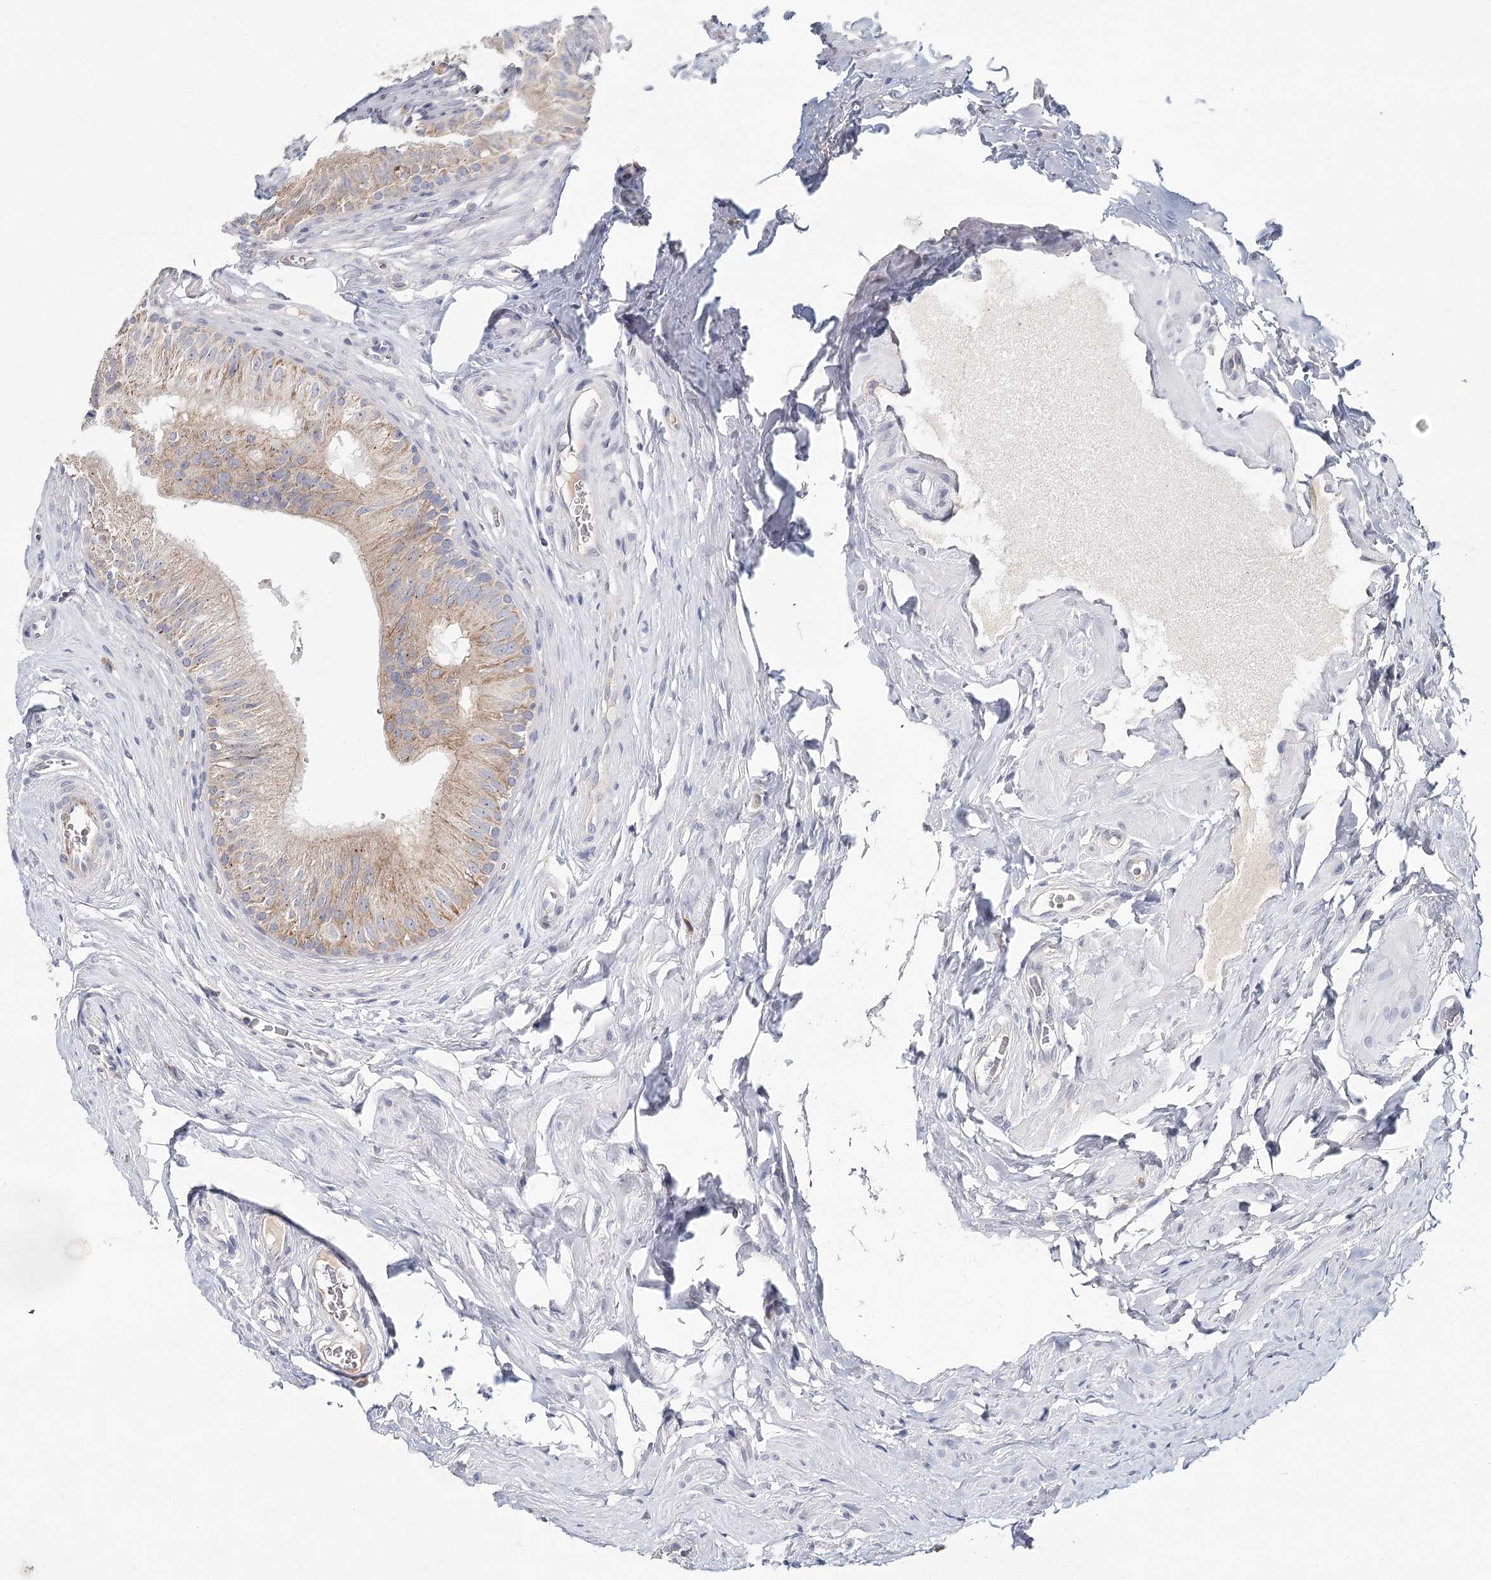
{"staining": {"intensity": "moderate", "quantity": "25%-75%", "location": "cytoplasmic/membranous"}, "tissue": "epididymis", "cell_type": "Glandular cells", "image_type": "normal", "snomed": [{"axis": "morphology", "description": "Normal tissue, NOS"}, {"axis": "topography", "description": "Epididymis"}], "caption": "Immunohistochemical staining of normal epididymis displays 25%-75% levels of moderate cytoplasmic/membranous protein staining in approximately 25%-75% of glandular cells.", "gene": "ARHGAP44", "patient": {"sex": "male", "age": 46}}